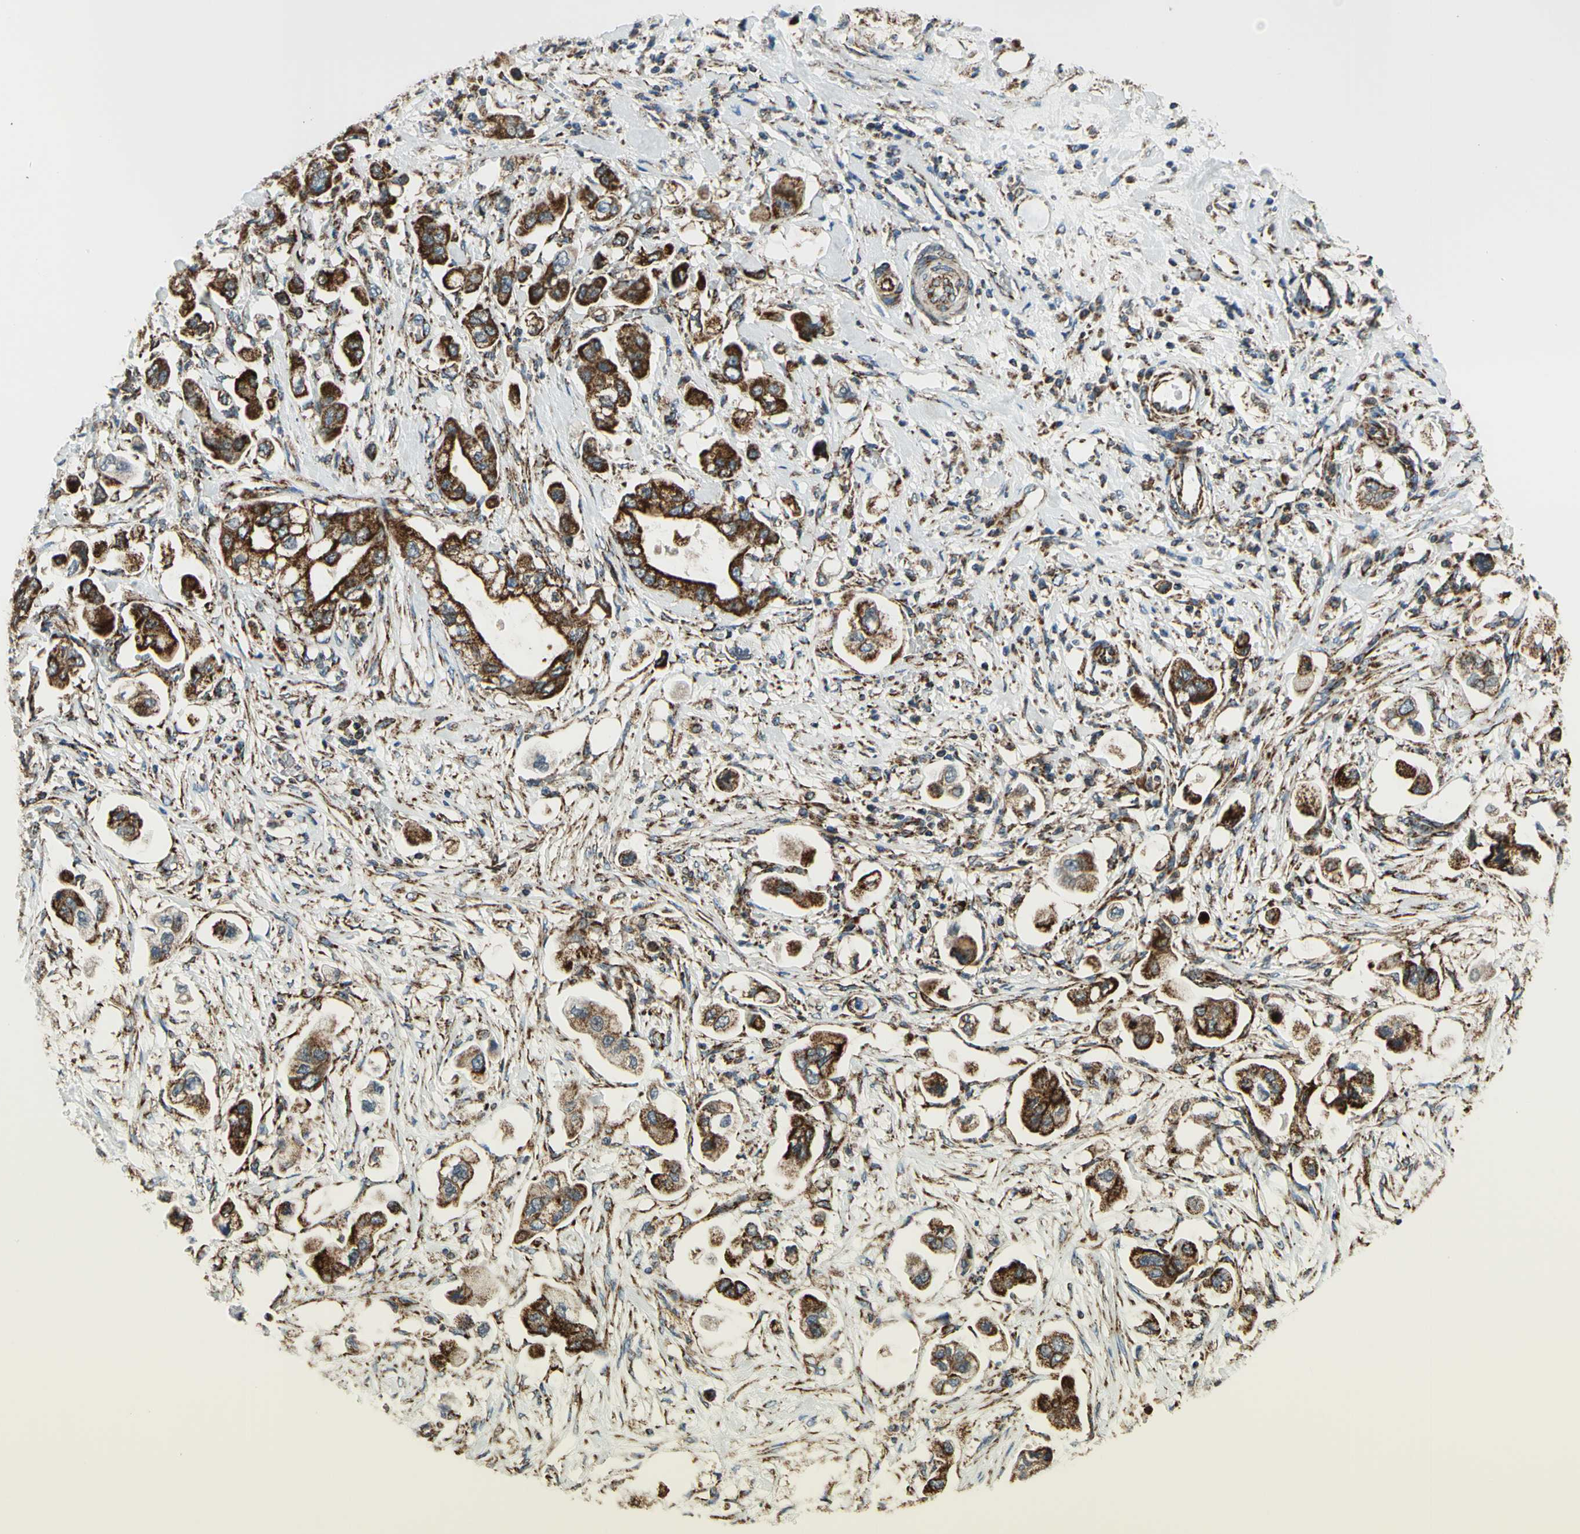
{"staining": {"intensity": "strong", "quantity": ">75%", "location": "cytoplasmic/membranous"}, "tissue": "stomach cancer", "cell_type": "Tumor cells", "image_type": "cancer", "snomed": [{"axis": "morphology", "description": "Adenocarcinoma, NOS"}, {"axis": "topography", "description": "Stomach"}], "caption": "Tumor cells reveal high levels of strong cytoplasmic/membranous expression in about >75% of cells in stomach cancer (adenocarcinoma).", "gene": "MAVS", "patient": {"sex": "male", "age": 62}}